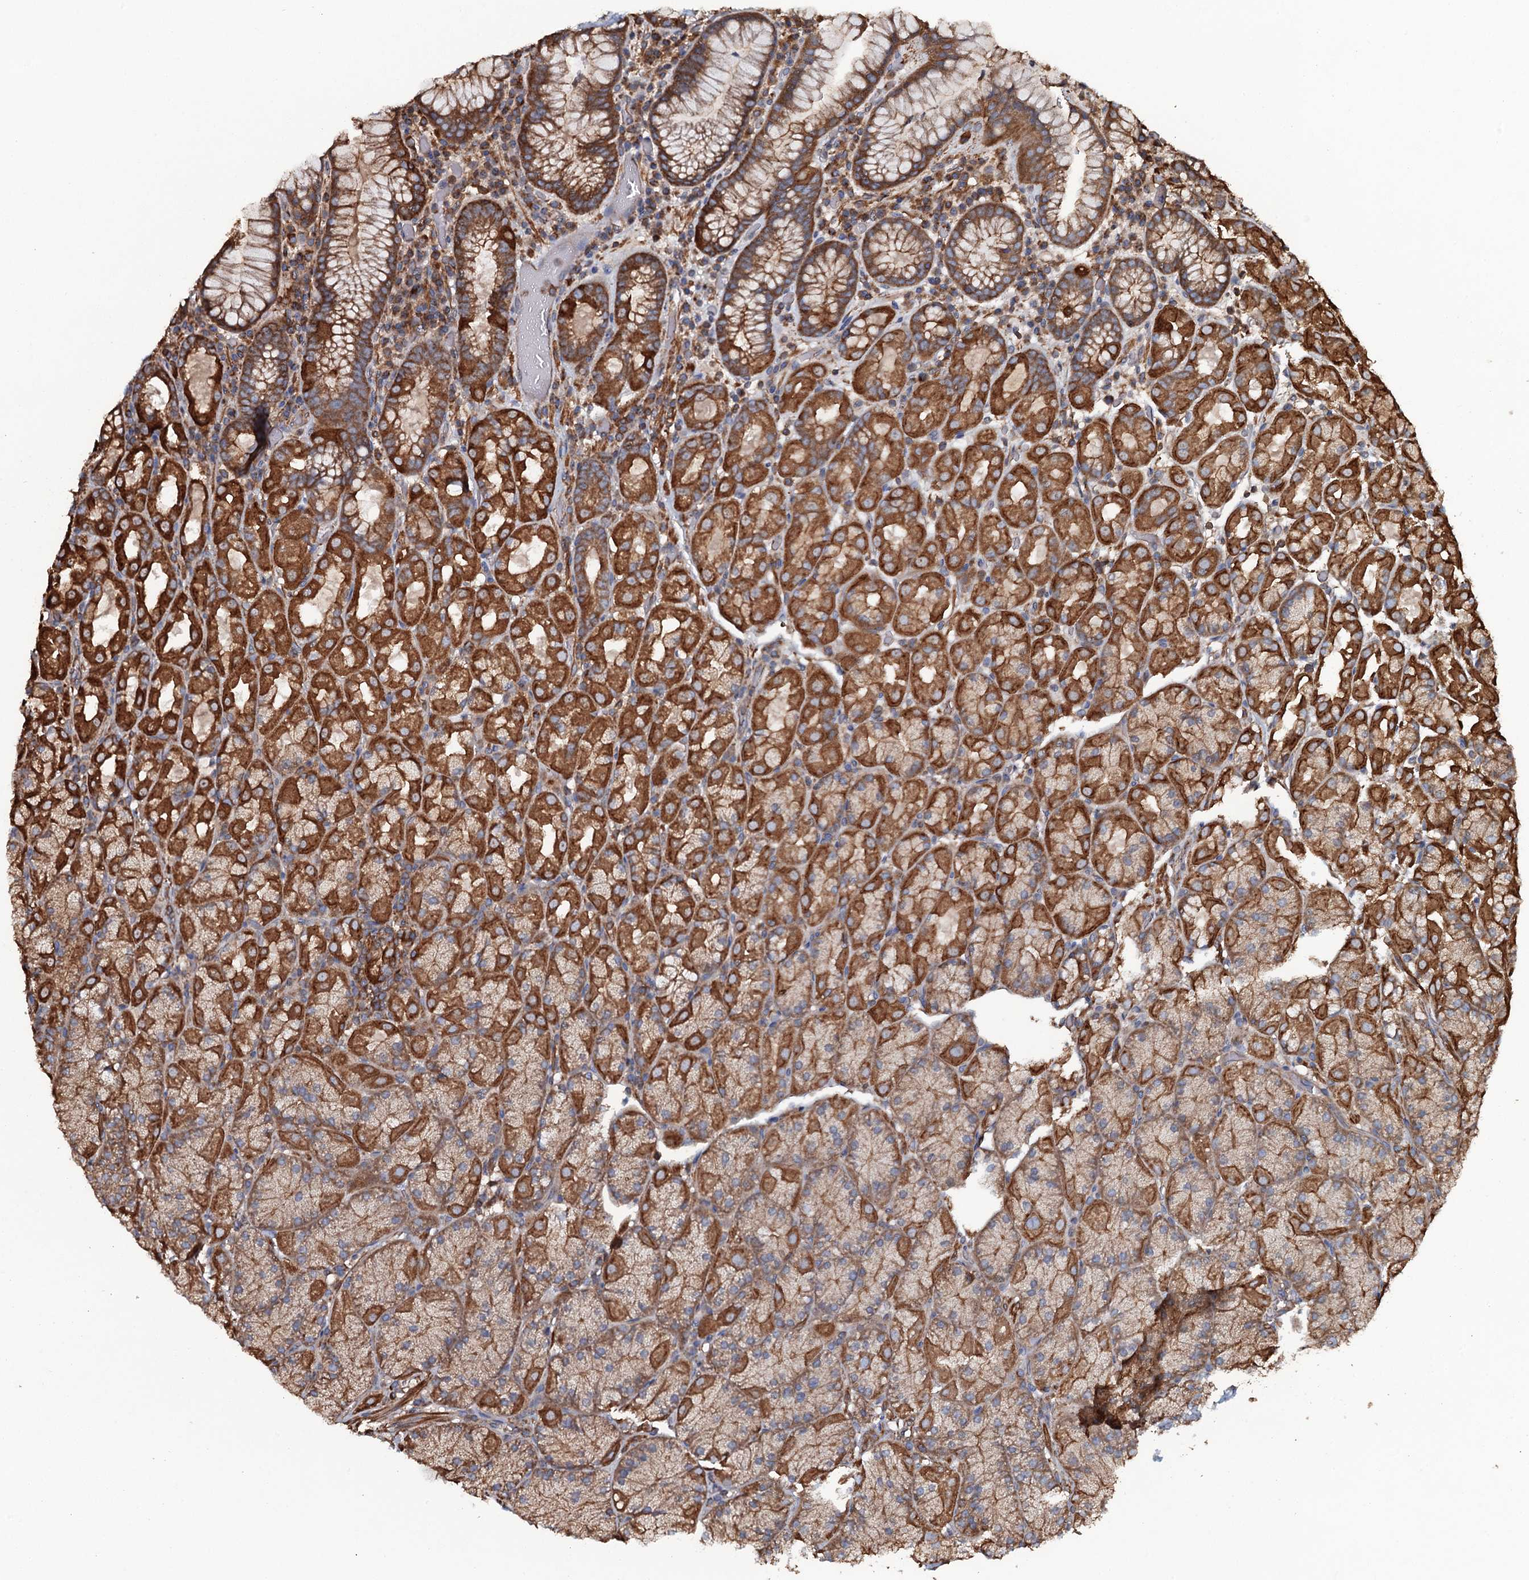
{"staining": {"intensity": "strong", "quantity": "25%-75%", "location": "cytoplasmic/membranous"}, "tissue": "stomach", "cell_type": "Glandular cells", "image_type": "normal", "snomed": [{"axis": "morphology", "description": "Normal tissue, NOS"}, {"axis": "topography", "description": "Stomach, upper"}, {"axis": "topography", "description": "Stomach, lower"}], "caption": "Glandular cells display high levels of strong cytoplasmic/membranous expression in approximately 25%-75% of cells in unremarkable stomach.", "gene": "VWA8", "patient": {"sex": "male", "age": 80}}